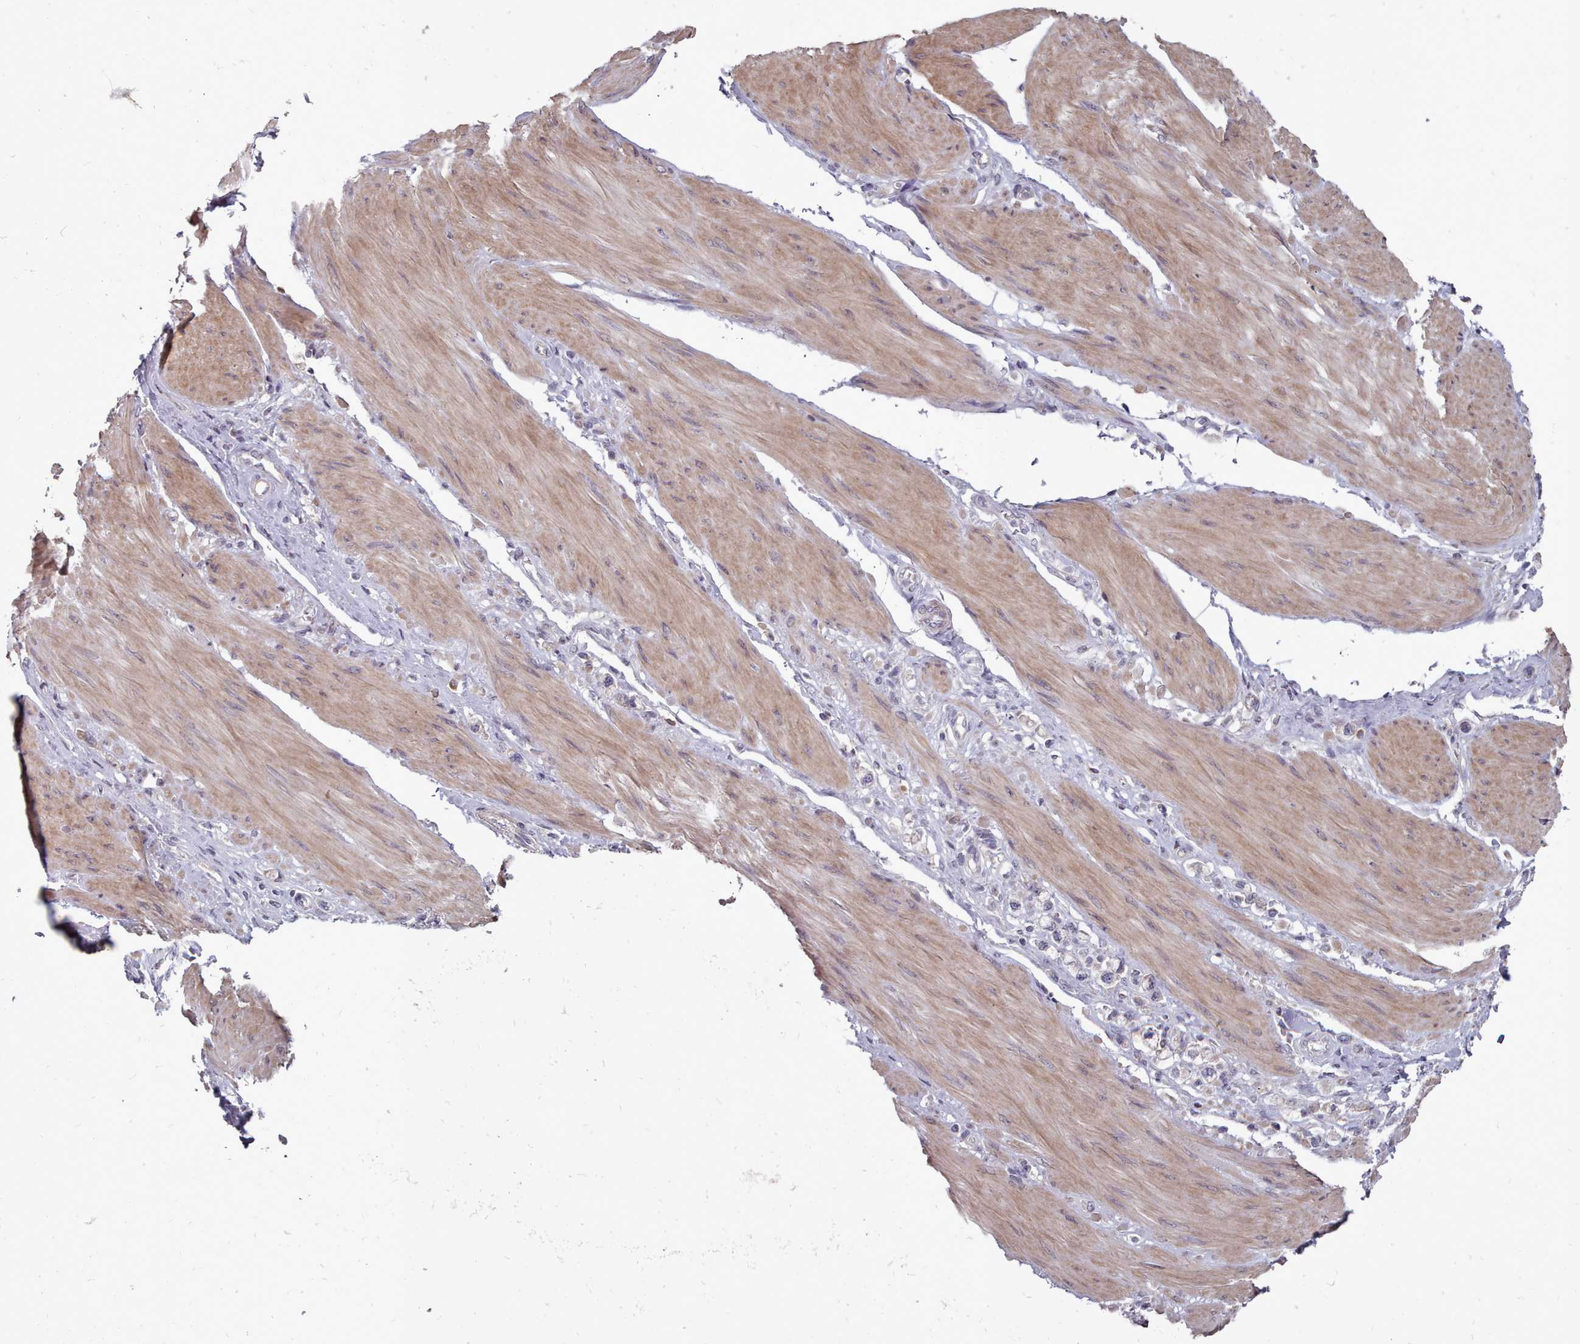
{"staining": {"intensity": "negative", "quantity": "none", "location": "none"}, "tissue": "stomach cancer", "cell_type": "Tumor cells", "image_type": "cancer", "snomed": [{"axis": "morphology", "description": "Adenocarcinoma, NOS"}, {"axis": "topography", "description": "Stomach"}], "caption": "Immunohistochemical staining of human stomach cancer (adenocarcinoma) displays no significant positivity in tumor cells.", "gene": "ACKR3", "patient": {"sex": "female", "age": 65}}